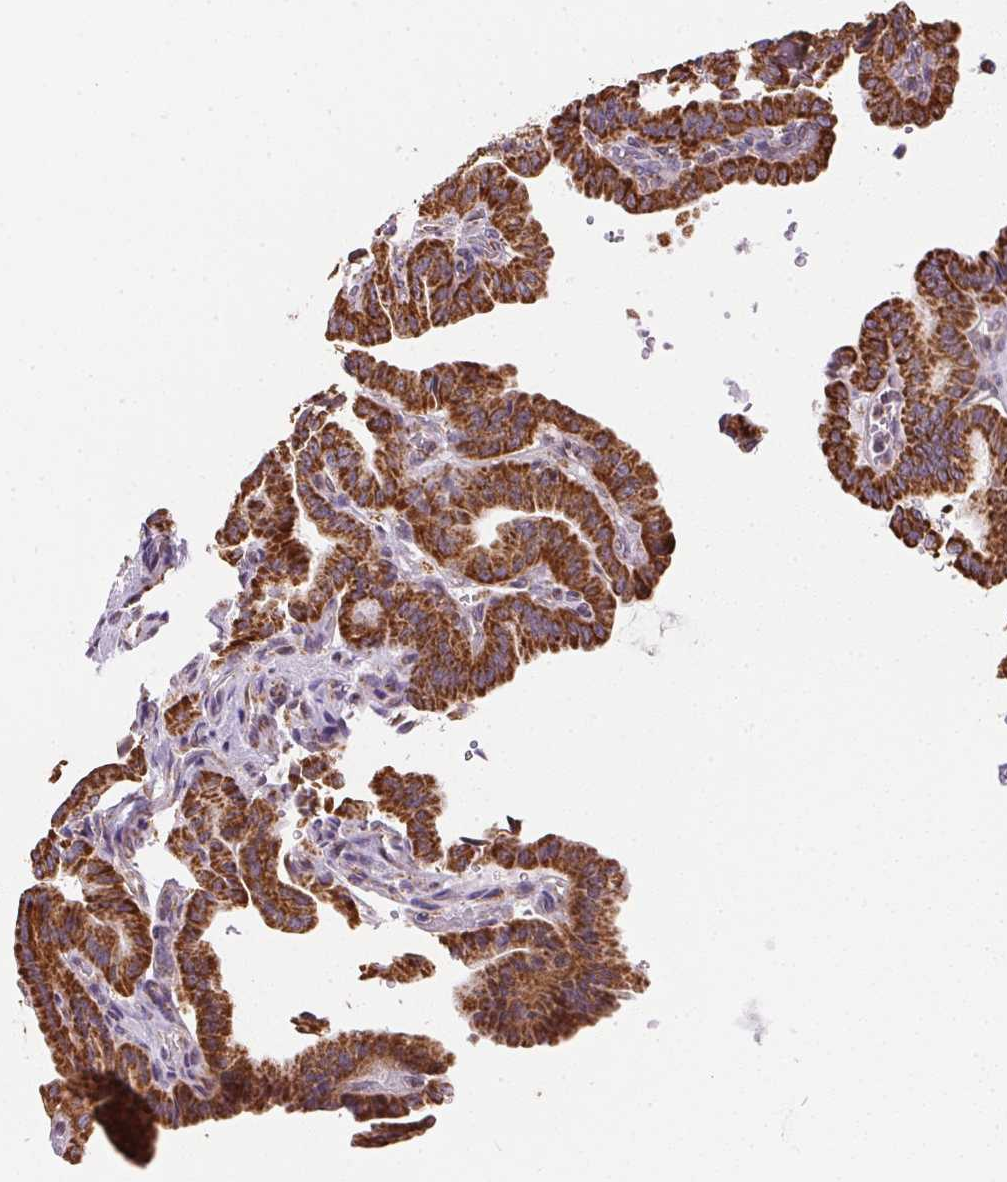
{"staining": {"intensity": "strong", "quantity": ">75%", "location": "cytoplasmic/membranous"}, "tissue": "thyroid cancer", "cell_type": "Tumor cells", "image_type": "cancer", "snomed": [{"axis": "morphology", "description": "Papillary adenocarcinoma, NOS"}, {"axis": "topography", "description": "Thyroid gland"}], "caption": "This photomicrograph demonstrates immunohistochemistry (IHC) staining of human thyroid cancer, with high strong cytoplasmic/membranous expression in approximately >75% of tumor cells.", "gene": "MAPK11", "patient": {"sex": "male", "age": 87}}